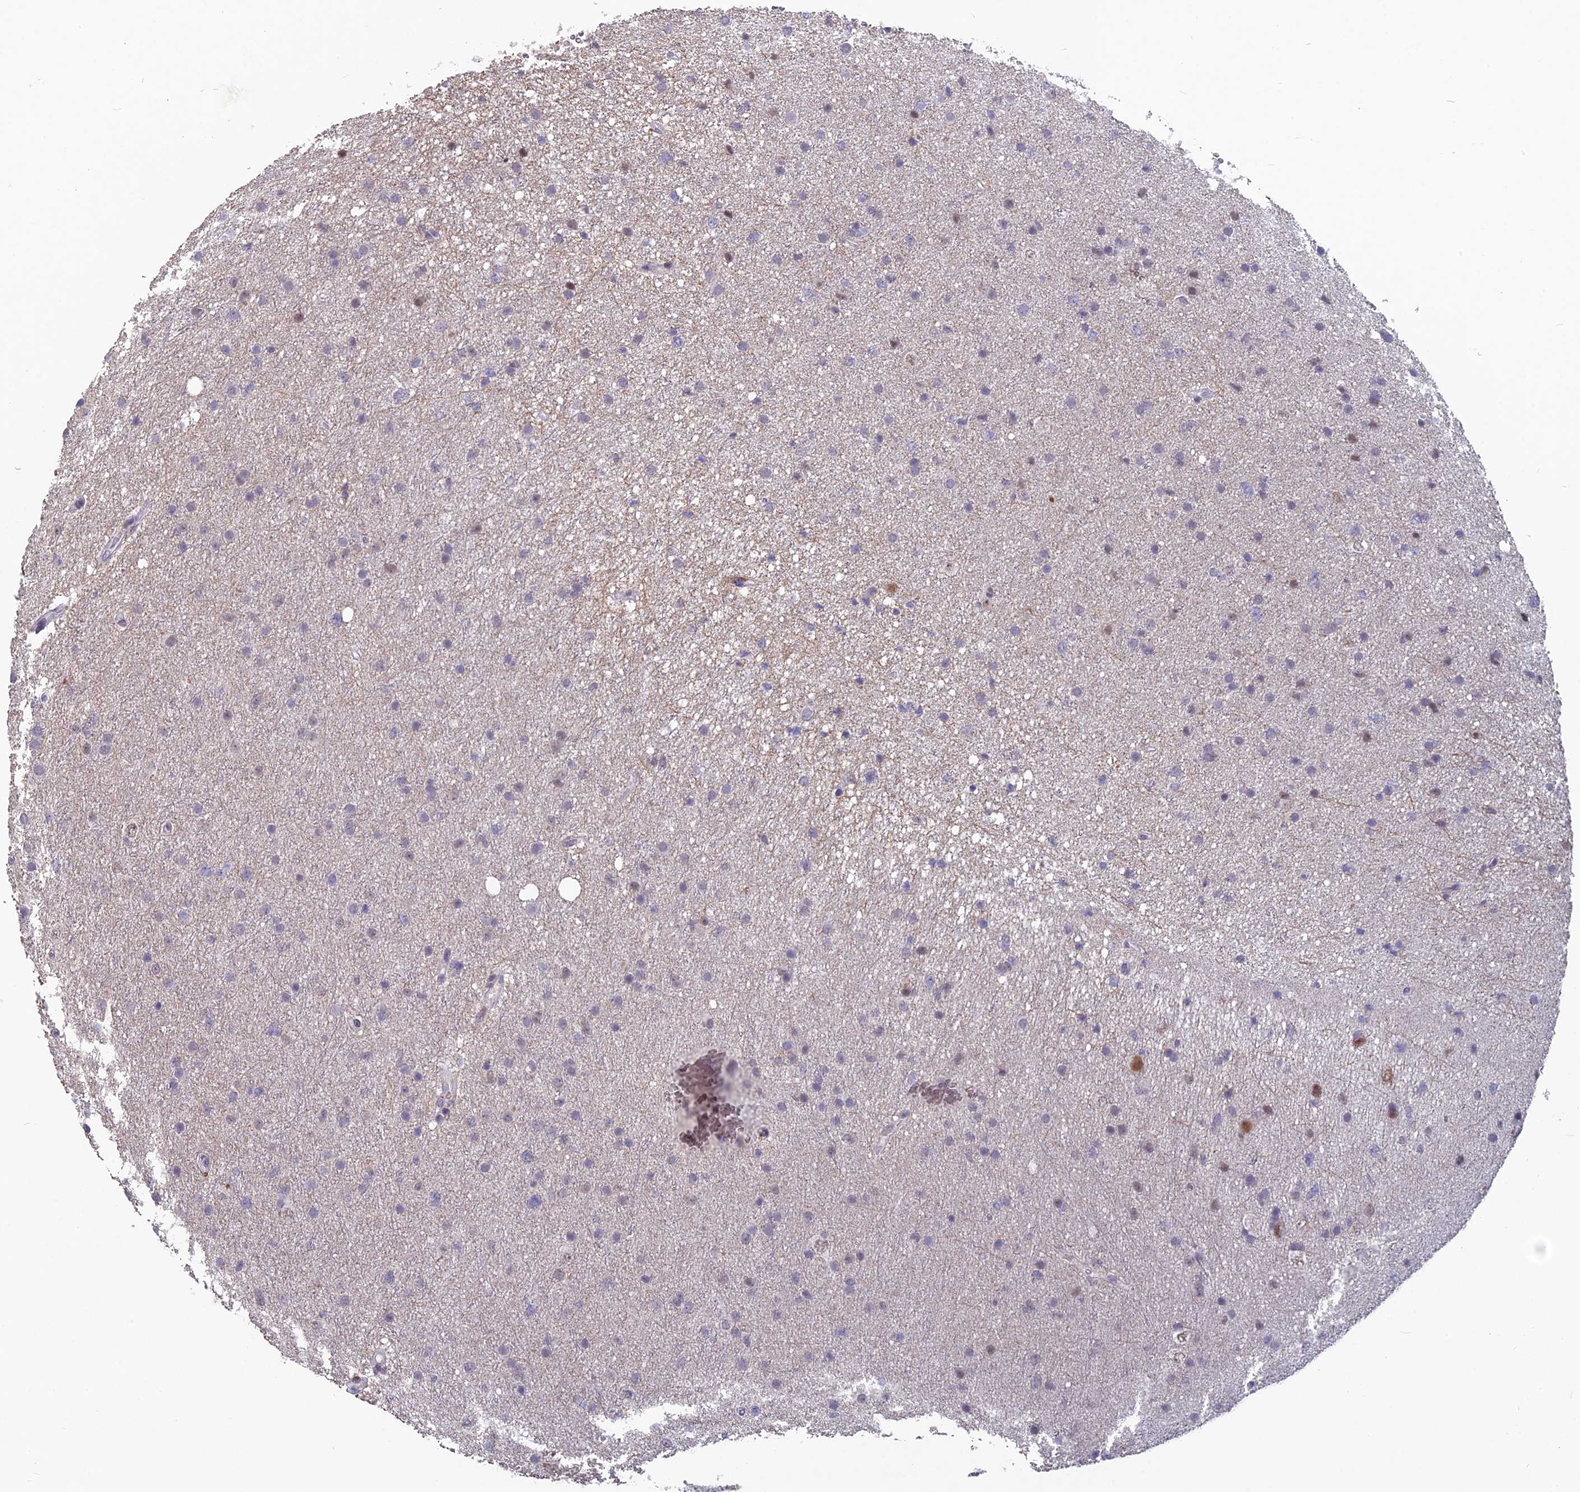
{"staining": {"intensity": "negative", "quantity": "none", "location": "none"}, "tissue": "glioma", "cell_type": "Tumor cells", "image_type": "cancer", "snomed": [{"axis": "morphology", "description": "Glioma, malignant, Low grade"}, {"axis": "topography", "description": "Cerebral cortex"}], "caption": "Immunohistochemistry (IHC) of glioma shows no staining in tumor cells.", "gene": "MT-CO3", "patient": {"sex": "female", "age": 39}}